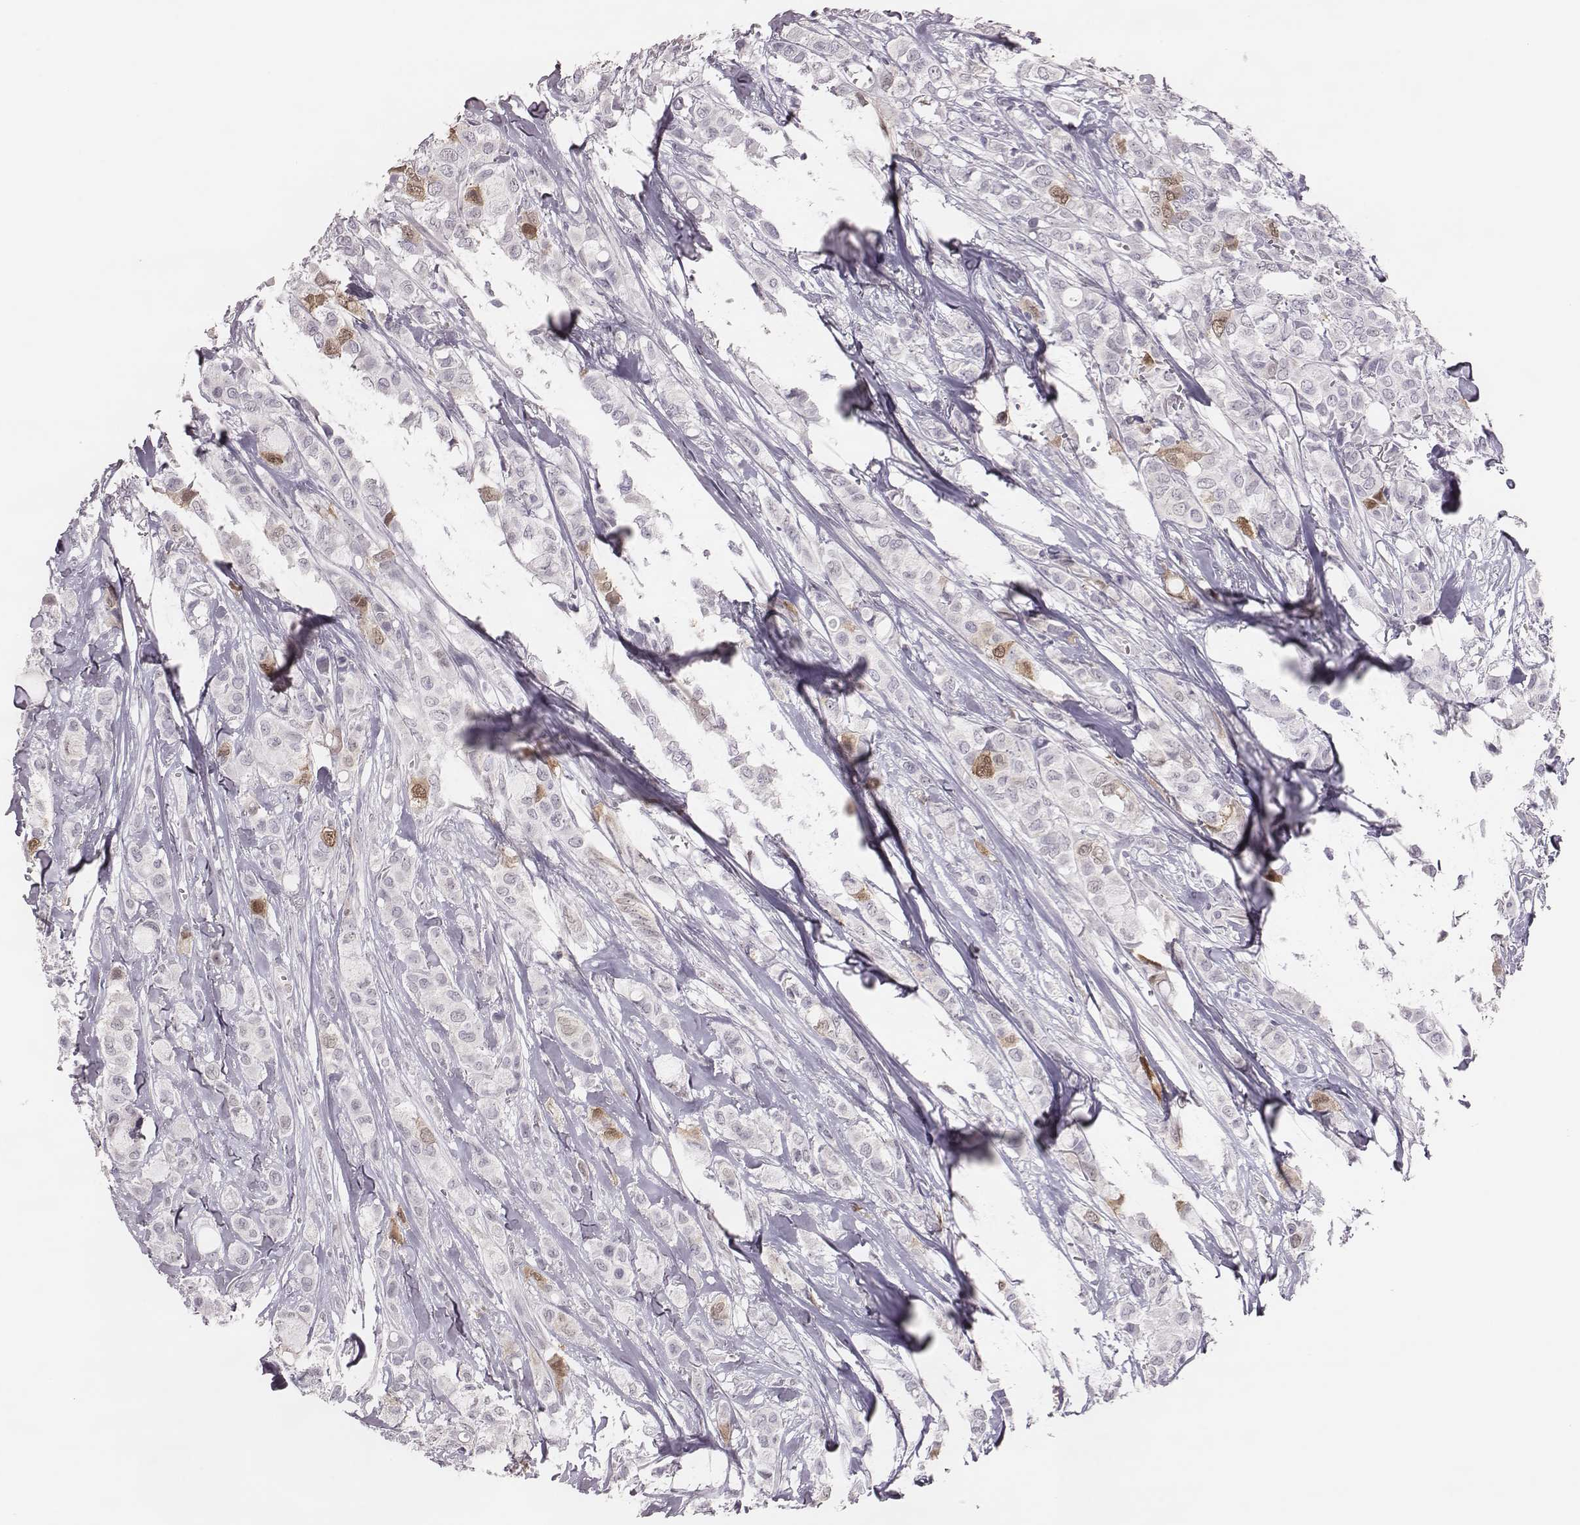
{"staining": {"intensity": "moderate", "quantity": "<25%", "location": "cytoplasmic/membranous,nuclear"}, "tissue": "breast cancer", "cell_type": "Tumor cells", "image_type": "cancer", "snomed": [{"axis": "morphology", "description": "Duct carcinoma"}, {"axis": "topography", "description": "Breast"}], "caption": "About <25% of tumor cells in human breast cancer exhibit moderate cytoplasmic/membranous and nuclear protein staining as visualized by brown immunohistochemical staining.", "gene": "PBK", "patient": {"sex": "female", "age": 85}}